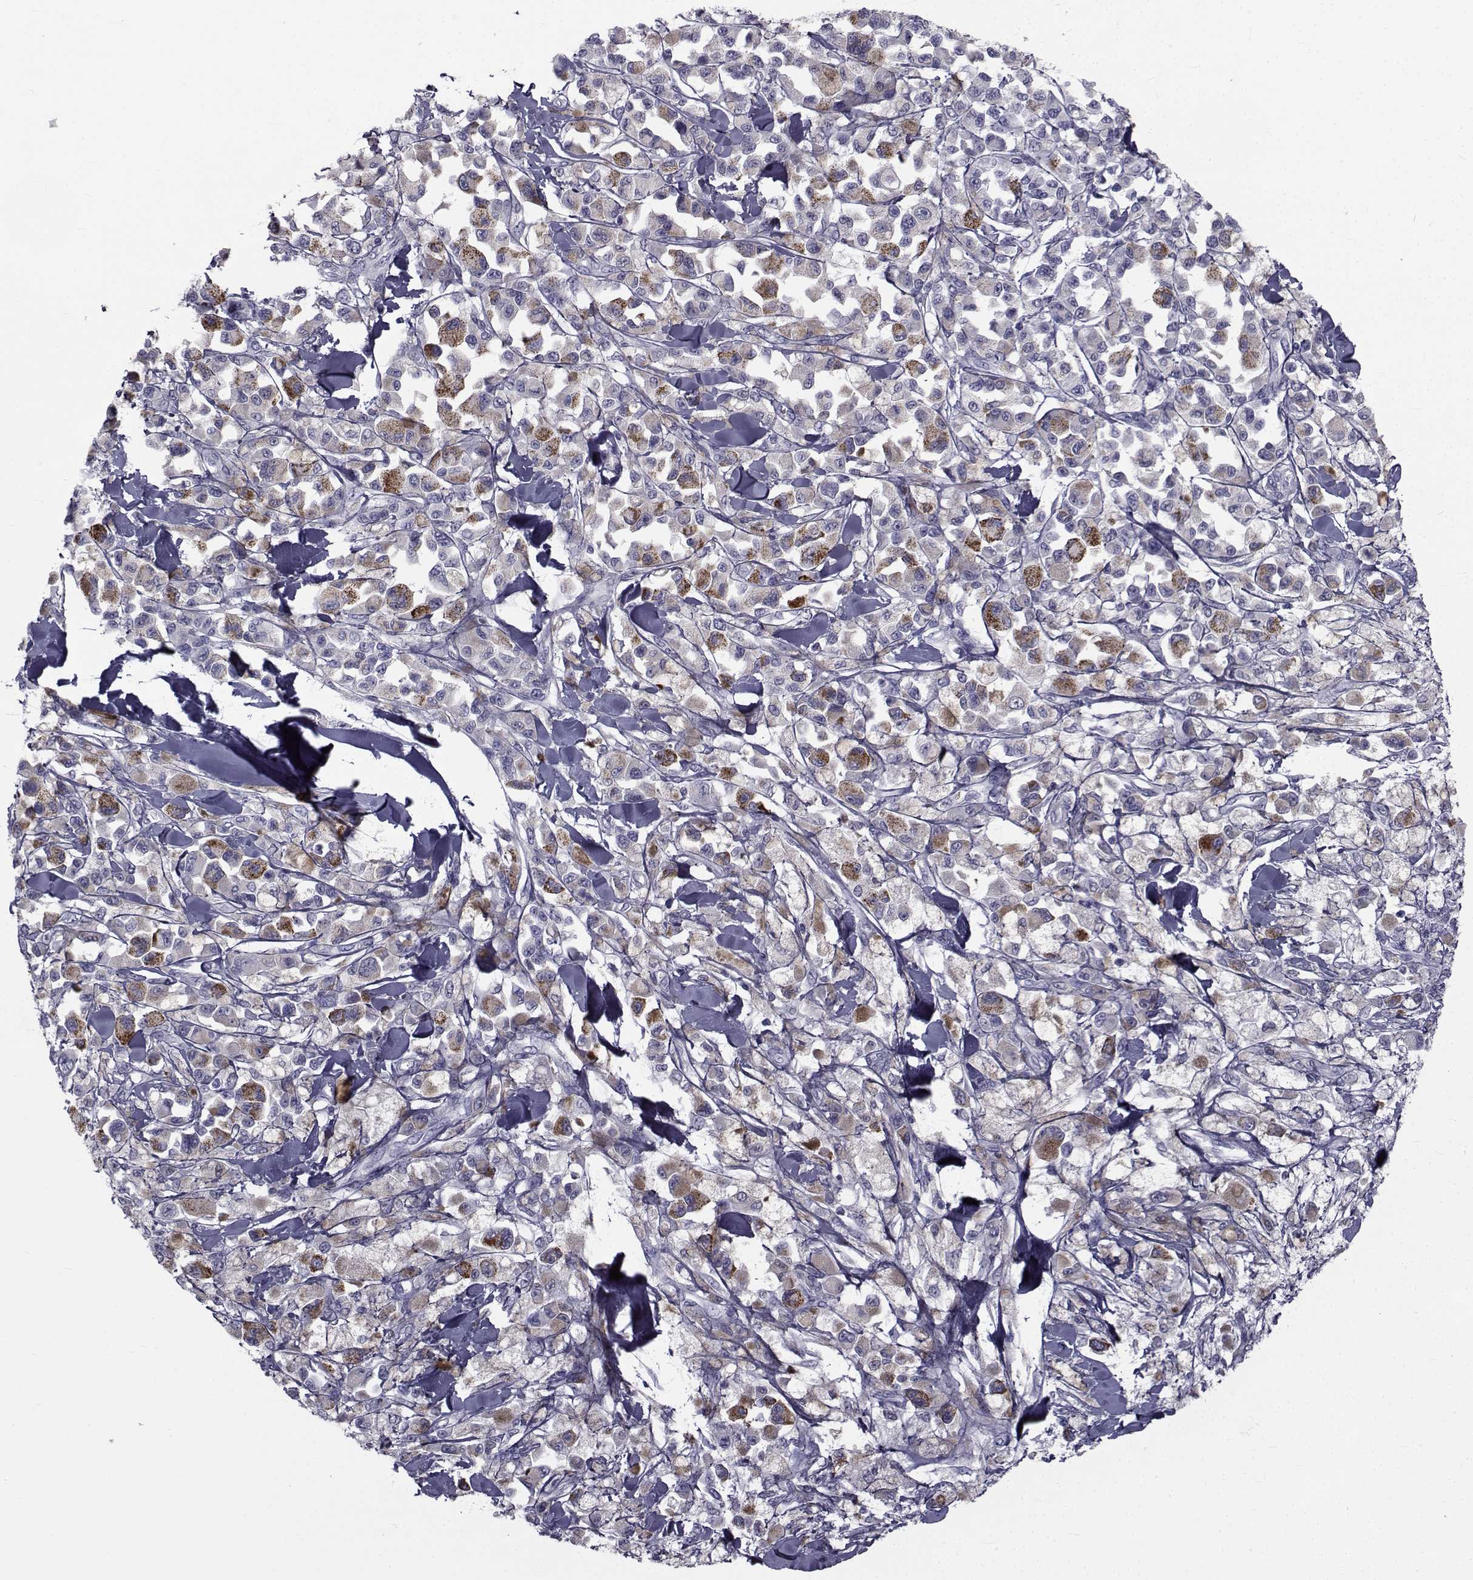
{"staining": {"intensity": "negative", "quantity": "none", "location": "none"}, "tissue": "melanoma", "cell_type": "Tumor cells", "image_type": "cancer", "snomed": [{"axis": "morphology", "description": "Malignant melanoma, NOS"}, {"axis": "topography", "description": "Skin"}], "caption": "An immunohistochemistry photomicrograph of melanoma is shown. There is no staining in tumor cells of melanoma.", "gene": "FDXR", "patient": {"sex": "female", "age": 58}}